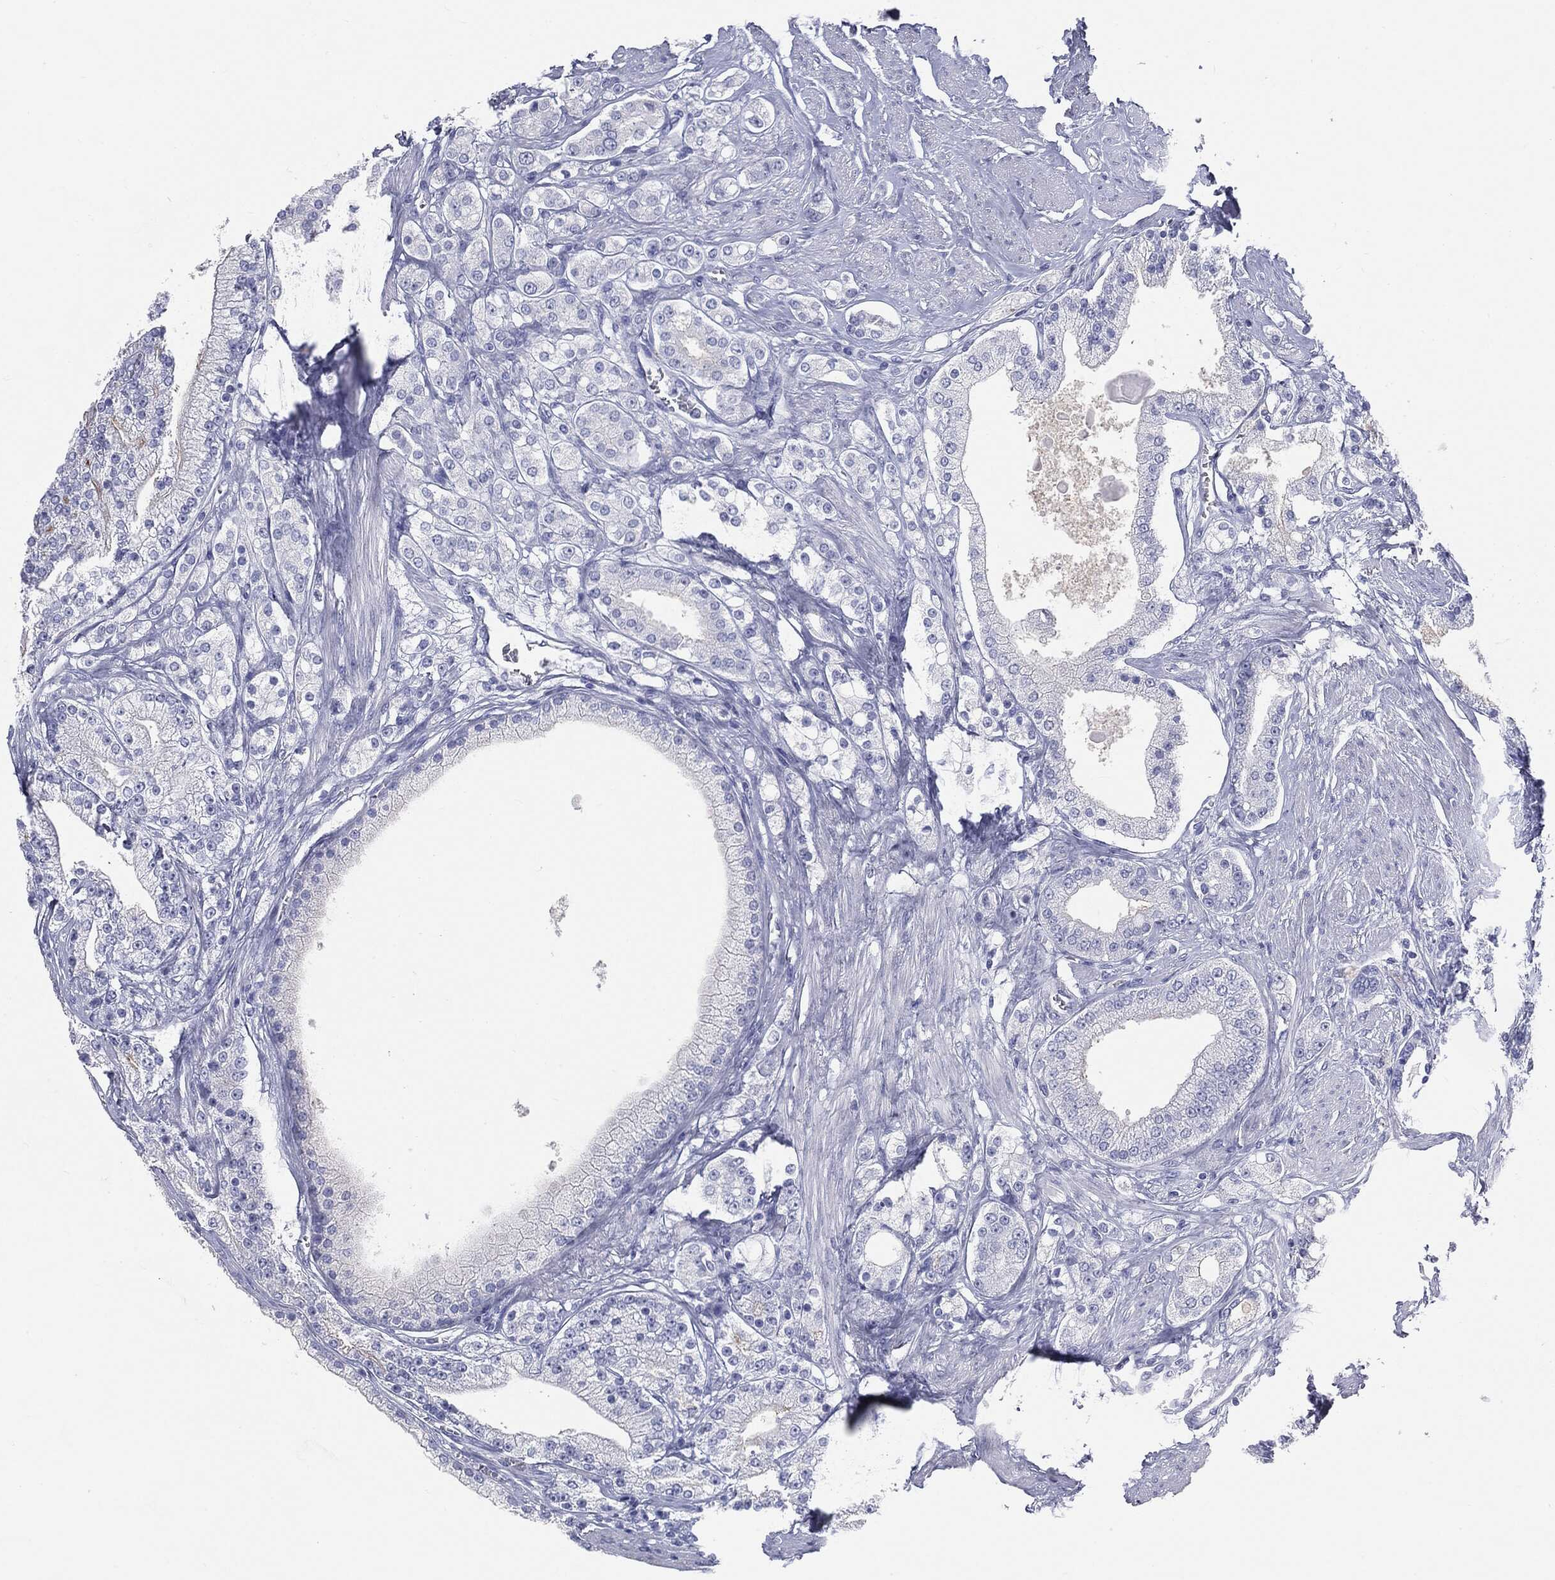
{"staining": {"intensity": "negative", "quantity": "none", "location": "none"}, "tissue": "prostate cancer", "cell_type": "Tumor cells", "image_type": "cancer", "snomed": [{"axis": "morphology", "description": "Adenocarcinoma, NOS"}, {"axis": "topography", "description": "Prostate and seminal vesicle, NOS"}, {"axis": "topography", "description": "Prostate"}], "caption": "Immunohistochemistry photomicrograph of prostate cancer stained for a protein (brown), which shows no staining in tumor cells.", "gene": "CUZD1", "patient": {"sex": "male", "age": 67}}